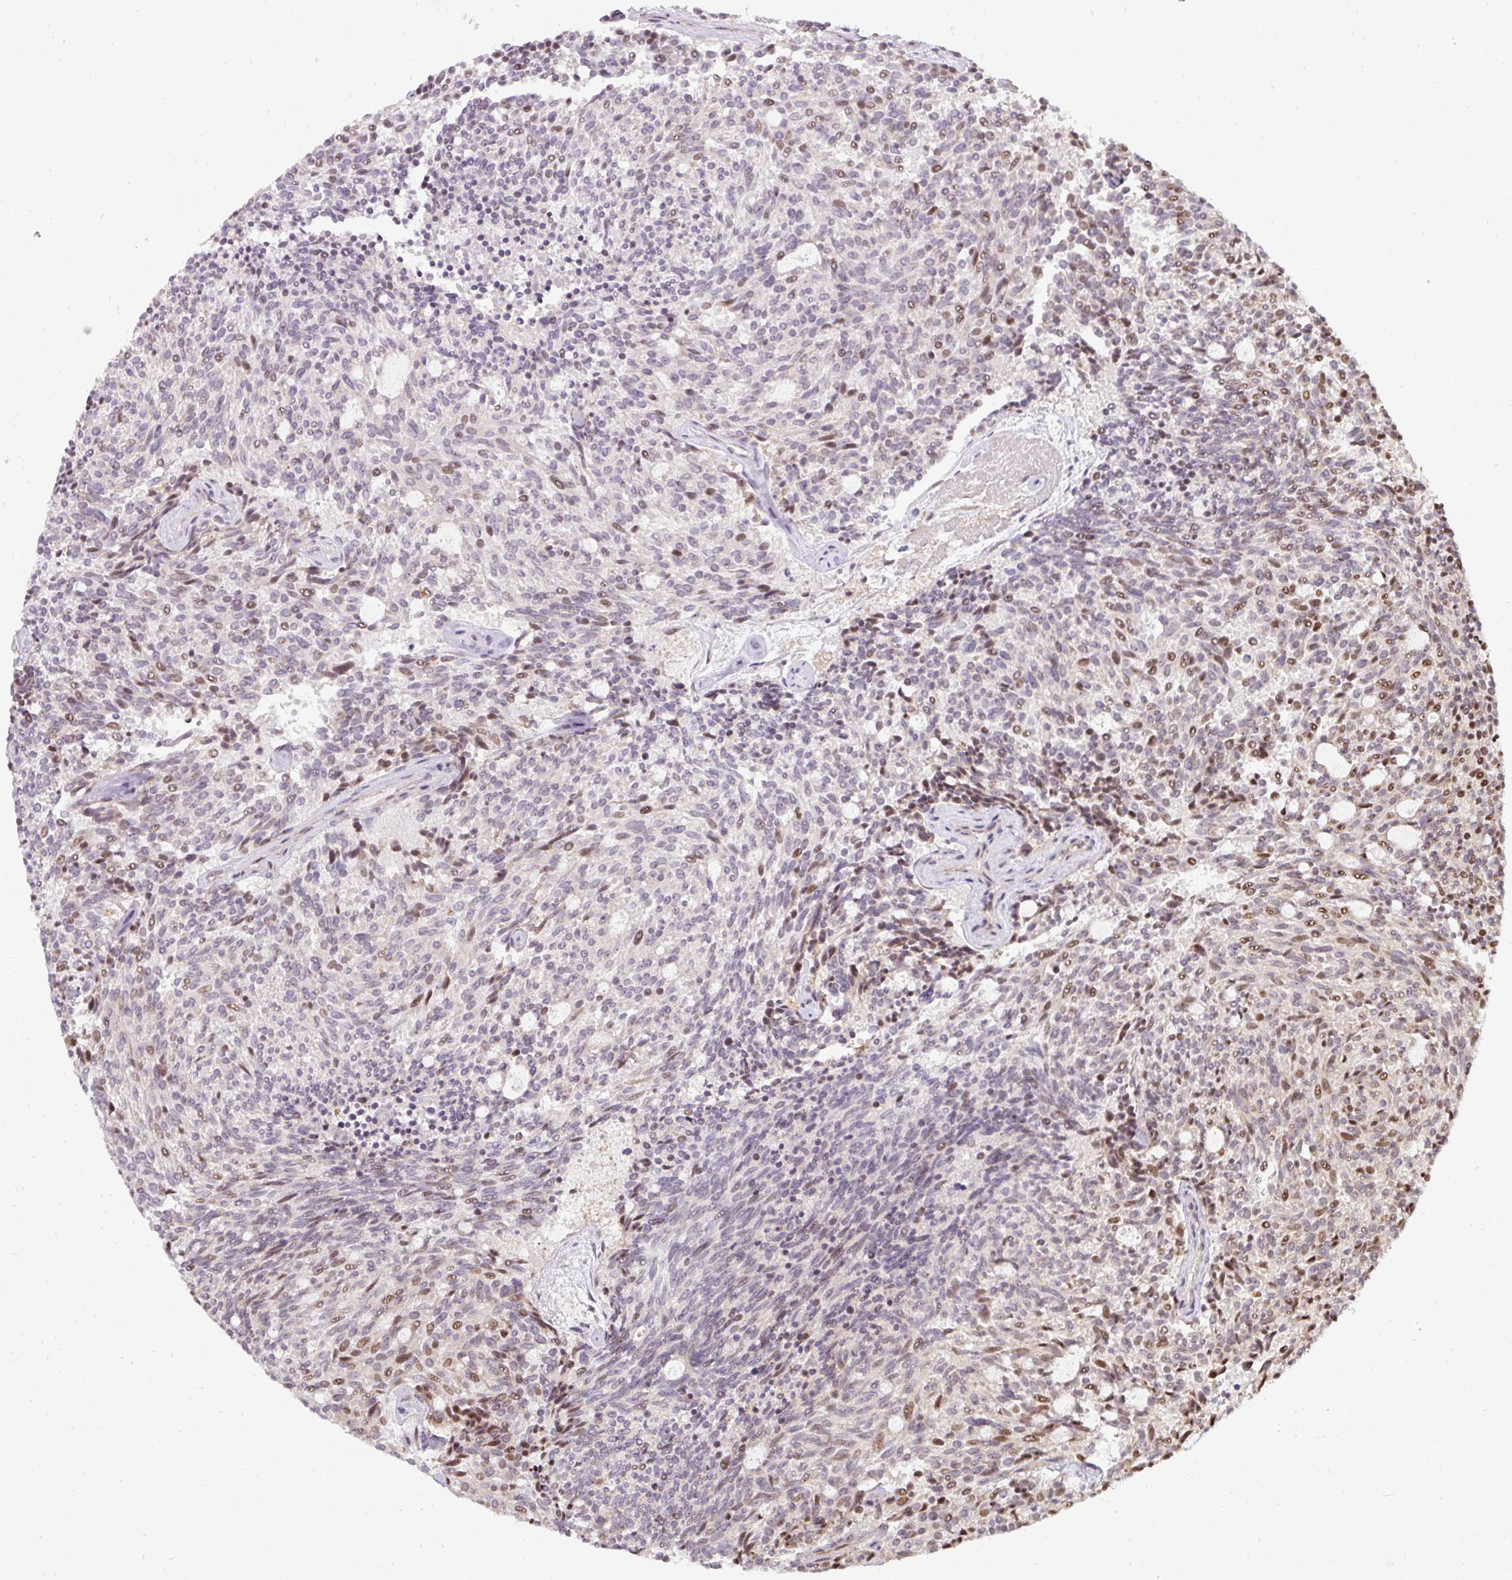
{"staining": {"intensity": "moderate", "quantity": "<25%", "location": "nuclear"}, "tissue": "carcinoid", "cell_type": "Tumor cells", "image_type": "cancer", "snomed": [{"axis": "morphology", "description": "Carcinoid, malignant, NOS"}, {"axis": "topography", "description": "Pancreas"}], "caption": "Human carcinoid stained with a protein marker displays moderate staining in tumor cells.", "gene": "PATZ1", "patient": {"sex": "female", "age": 54}}